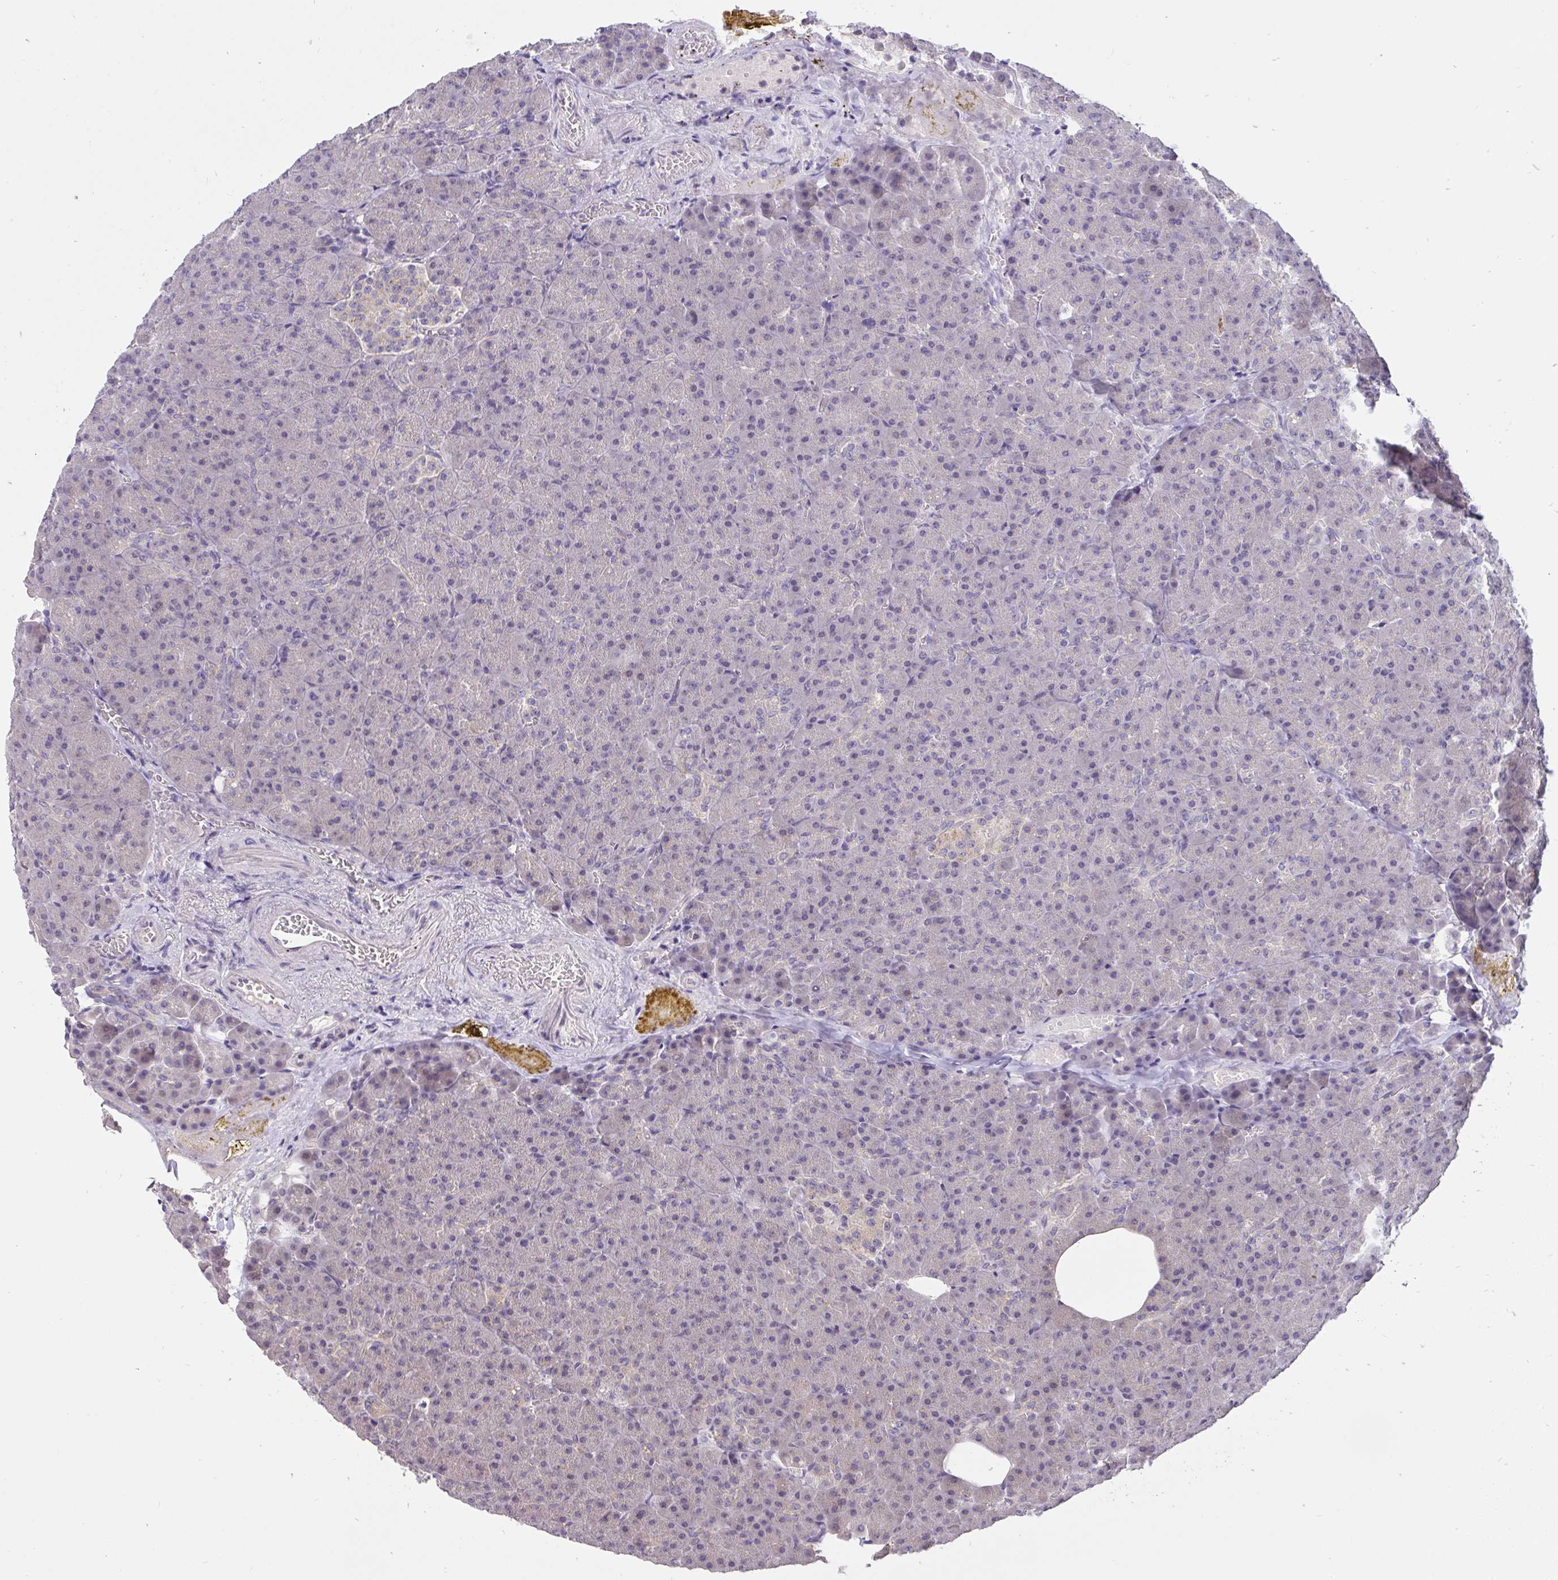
{"staining": {"intensity": "weak", "quantity": "<25%", "location": "cytoplasmic/membranous"}, "tissue": "pancreas", "cell_type": "Exocrine glandular cells", "image_type": "normal", "snomed": [{"axis": "morphology", "description": "Normal tissue, NOS"}, {"axis": "topography", "description": "Pancreas"}], "caption": "A high-resolution histopathology image shows IHC staining of unremarkable pancreas, which shows no significant staining in exocrine glandular cells. (DAB (3,3'-diaminobenzidine) immunohistochemistry (IHC) with hematoxylin counter stain).", "gene": "C19orf54", "patient": {"sex": "female", "age": 74}}